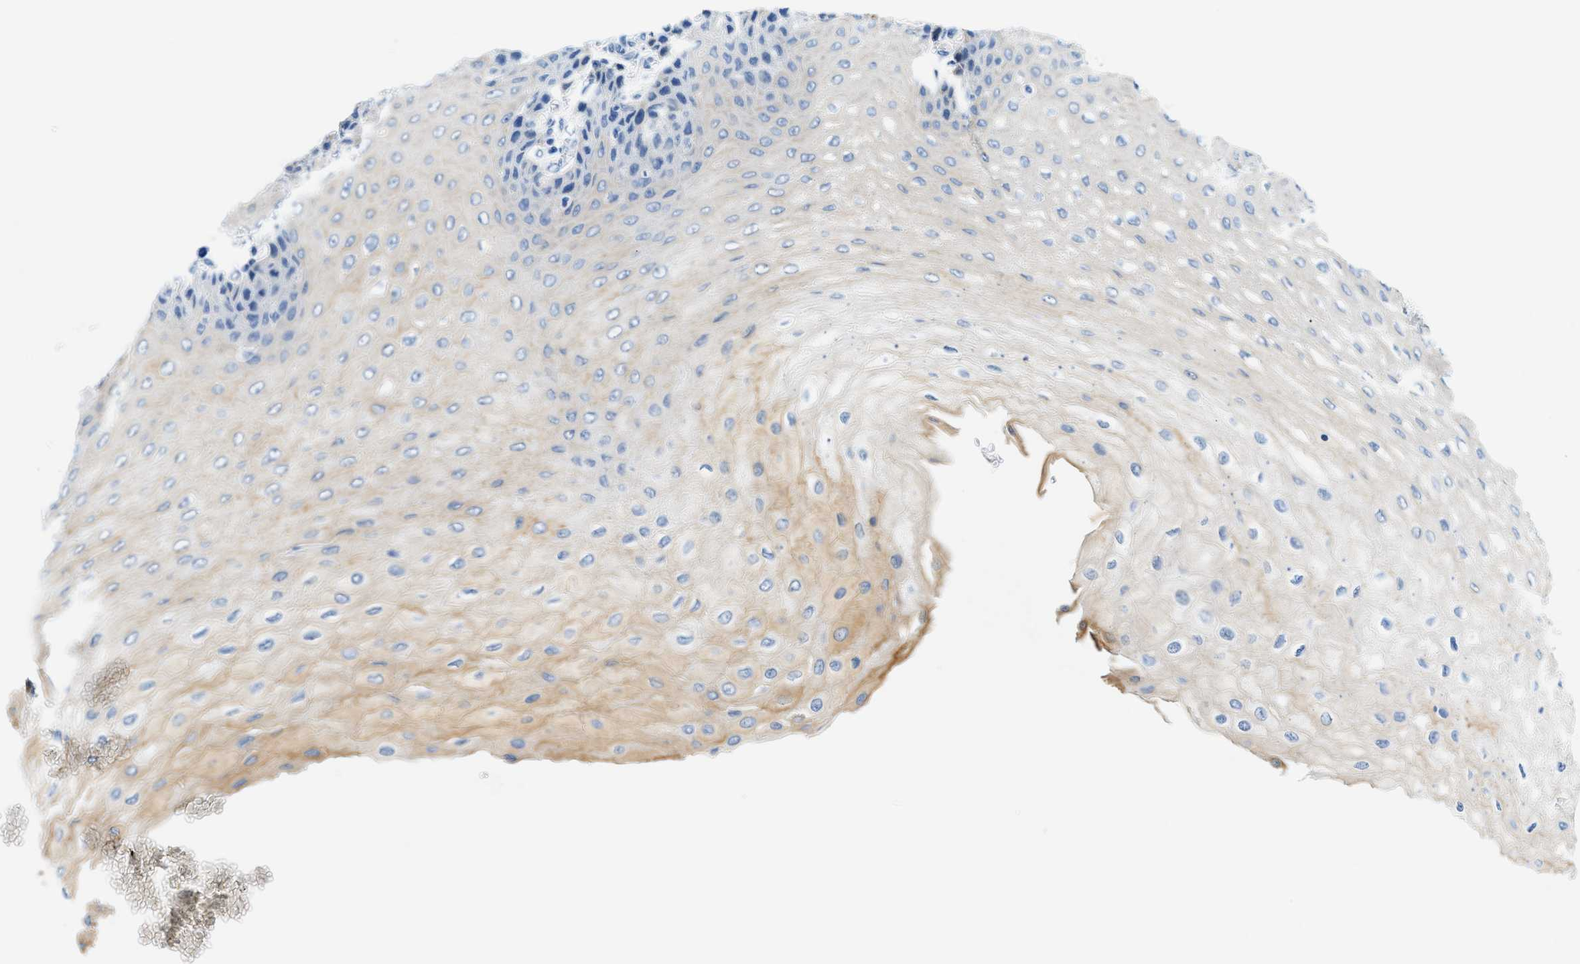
{"staining": {"intensity": "weak", "quantity": "25%-75%", "location": "cytoplasmic/membranous"}, "tissue": "esophagus", "cell_type": "Squamous epithelial cells", "image_type": "normal", "snomed": [{"axis": "morphology", "description": "Normal tissue, NOS"}, {"axis": "topography", "description": "Esophagus"}], "caption": "Immunohistochemistry of unremarkable human esophagus shows low levels of weak cytoplasmic/membranous staining in about 25%-75% of squamous epithelial cells. (DAB IHC, brown staining for protein, blue staining for nuclei).", "gene": "STXBP2", "patient": {"sex": "female", "age": 72}}